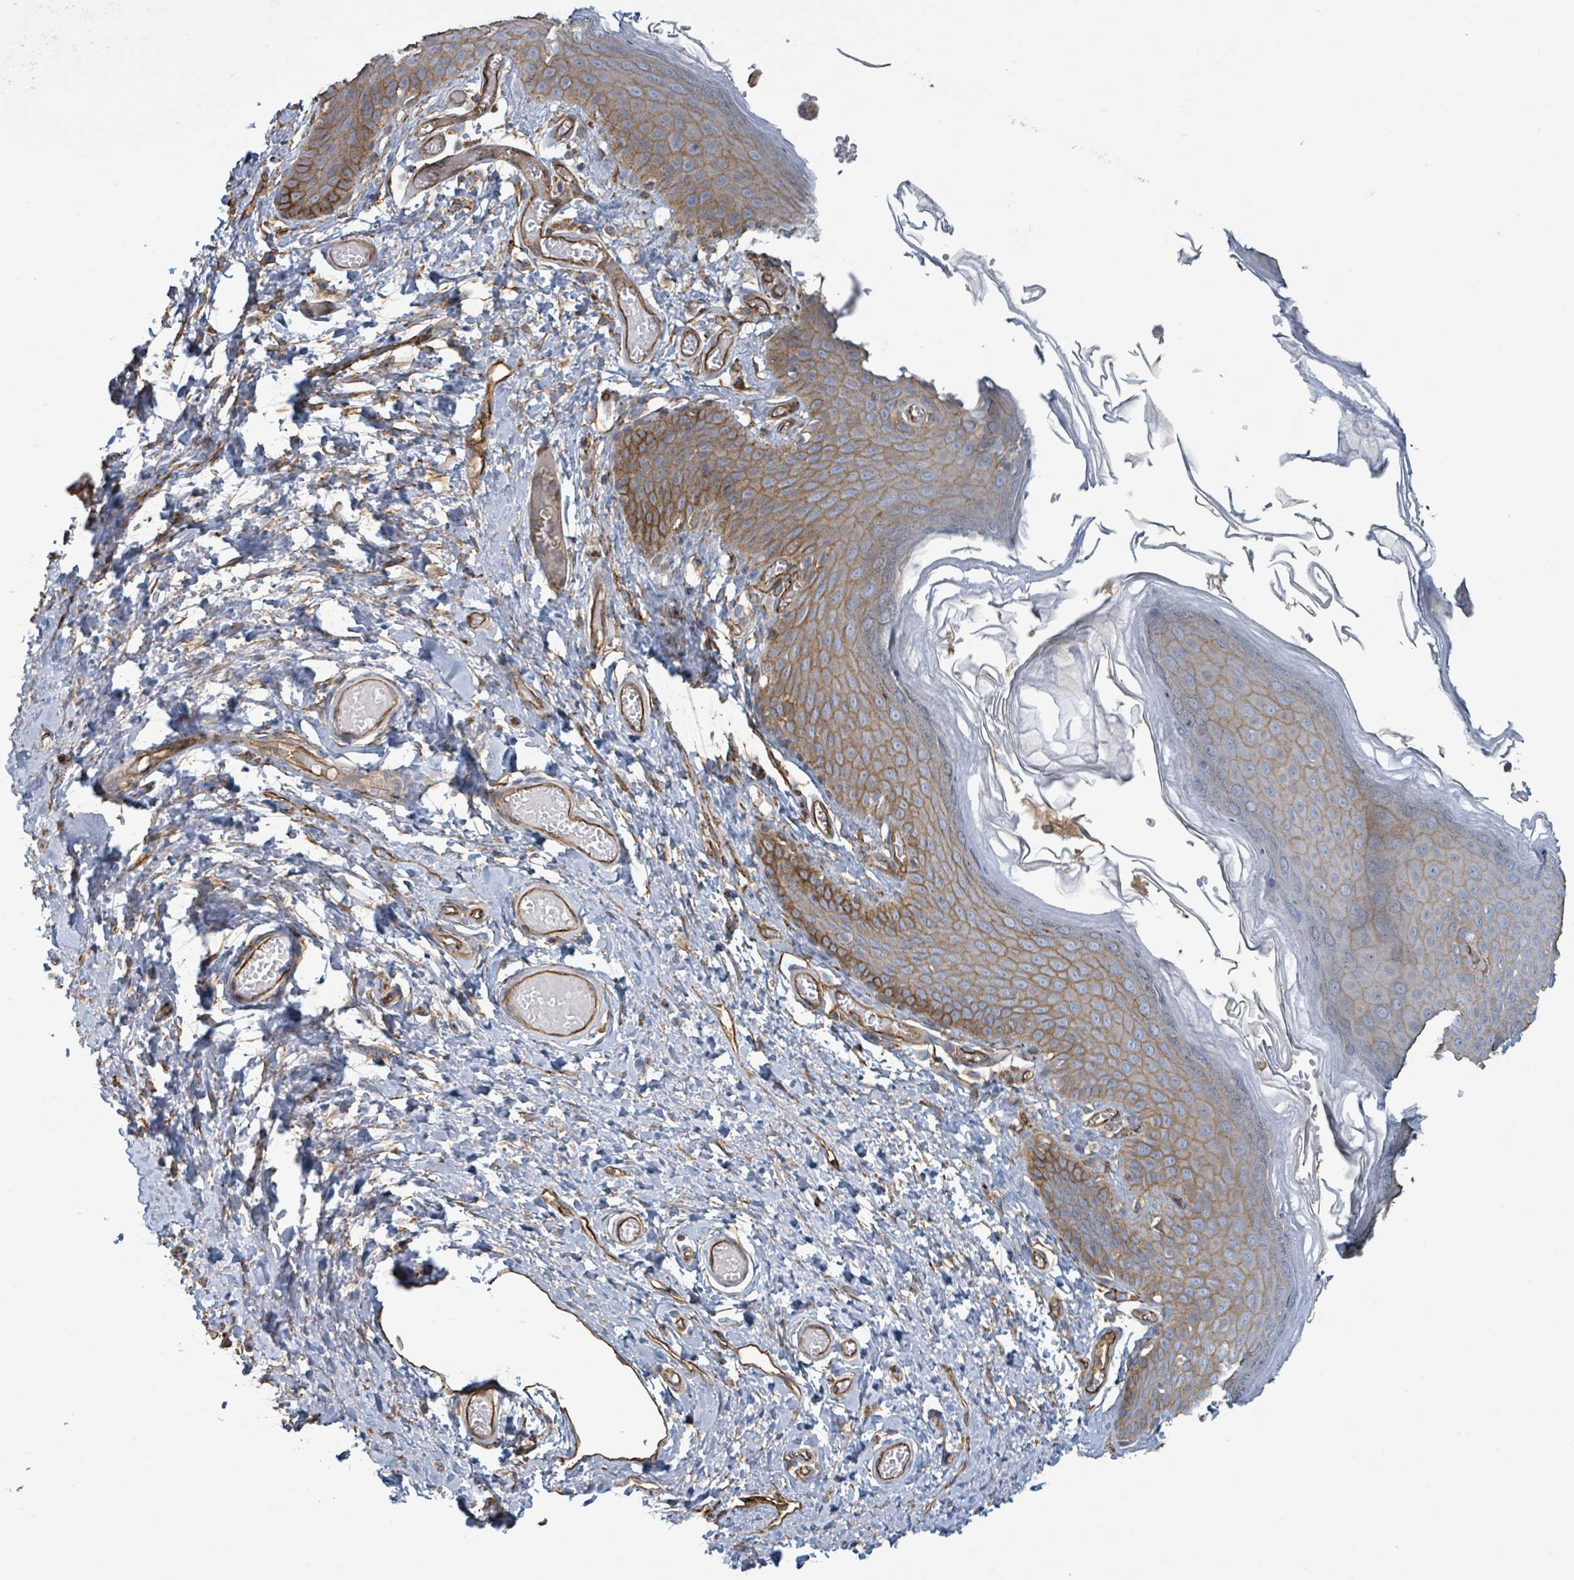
{"staining": {"intensity": "moderate", "quantity": ">75%", "location": "cytoplasmic/membranous"}, "tissue": "skin", "cell_type": "Epidermal cells", "image_type": "normal", "snomed": [{"axis": "morphology", "description": "Normal tissue, NOS"}, {"axis": "topography", "description": "Anal"}], "caption": "Immunohistochemical staining of normal skin reveals moderate cytoplasmic/membranous protein staining in approximately >75% of epidermal cells.", "gene": "LDOC1", "patient": {"sex": "female", "age": 40}}